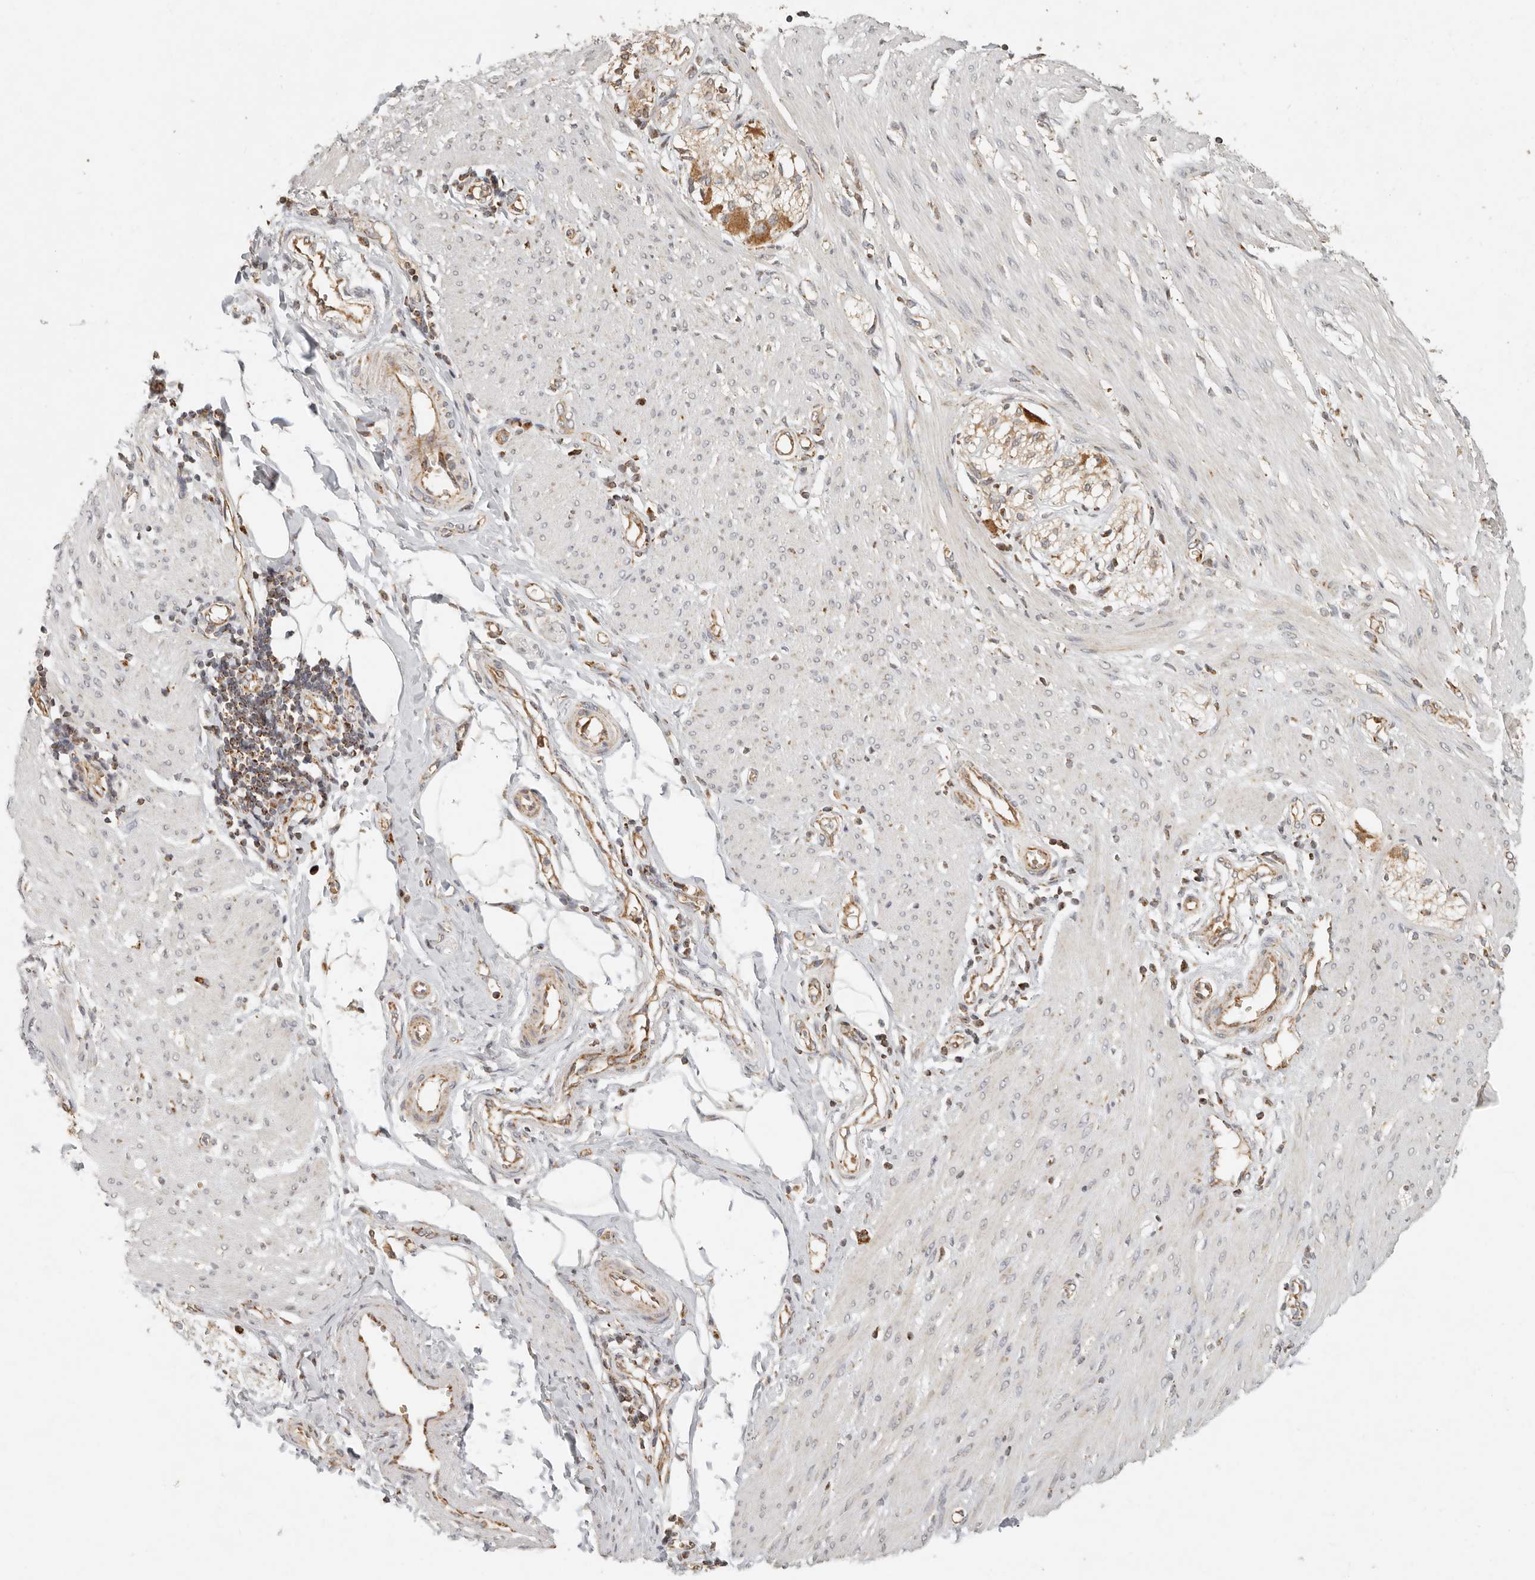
{"staining": {"intensity": "weak", "quantity": "<25%", "location": "cytoplasmic/membranous"}, "tissue": "smooth muscle", "cell_type": "Smooth muscle cells", "image_type": "normal", "snomed": [{"axis": "morphology", "description": "Normal tissue, NOS"}, {"axis": "morphology", "description": "Adenocarcinoma, NOS"}, {"axis": "topography", "description": "Colon"}, {"axis": "topography", "description": "Peripheral nerve tissue"}], "caption": "DAB immunohistochemical staining of benign human smooth muscle shows no significant expression in smooth muscle cells.", "gene": "MRPL55", "patient": {"sex": "male", "age": 14}}